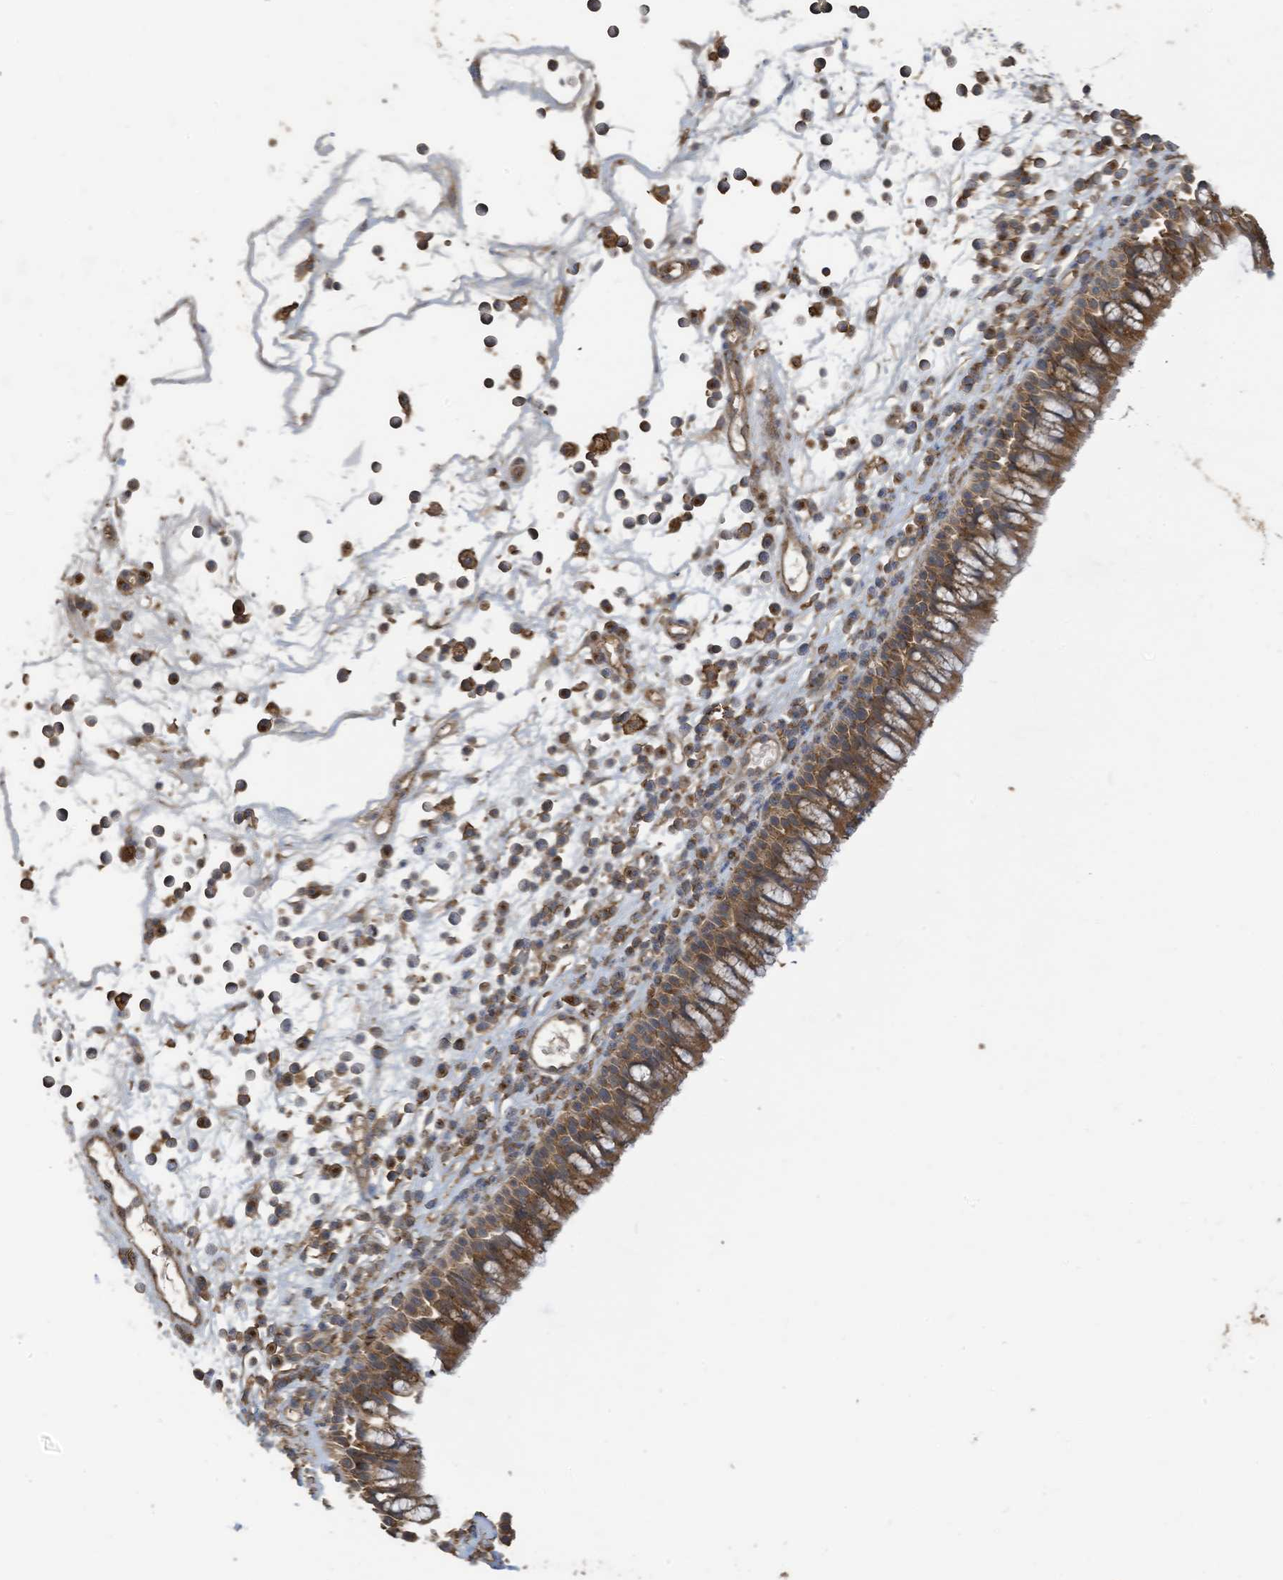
{"staining": {"intensity": "moderate", "quantity": ">75%", "location": "cytoplasmic/membranous"}, "tissue": "nasopharynx", "cell_type": "Respiratory epithelial cells", "image_type": "normal", "snomed": [{"axis": "morphology", "description": "Normal tissue, NOS"}, {"axis": "morphology", "description": "Inflammation, NOS"}, {"axis": "morphology", "description": "Malignant melanoma, Metastatic site"}, {"axis": "topography", "description": "Nasopharynx"}], "caption": "Unremarkable nasopharynx reveals moderate cytoplasmic/membranous positivity in about >75% of respiratory epithelial cells, visualized by immunohistochemistry.", "gene": "COX10", "patient": {"sex": "male", "age": 70}}